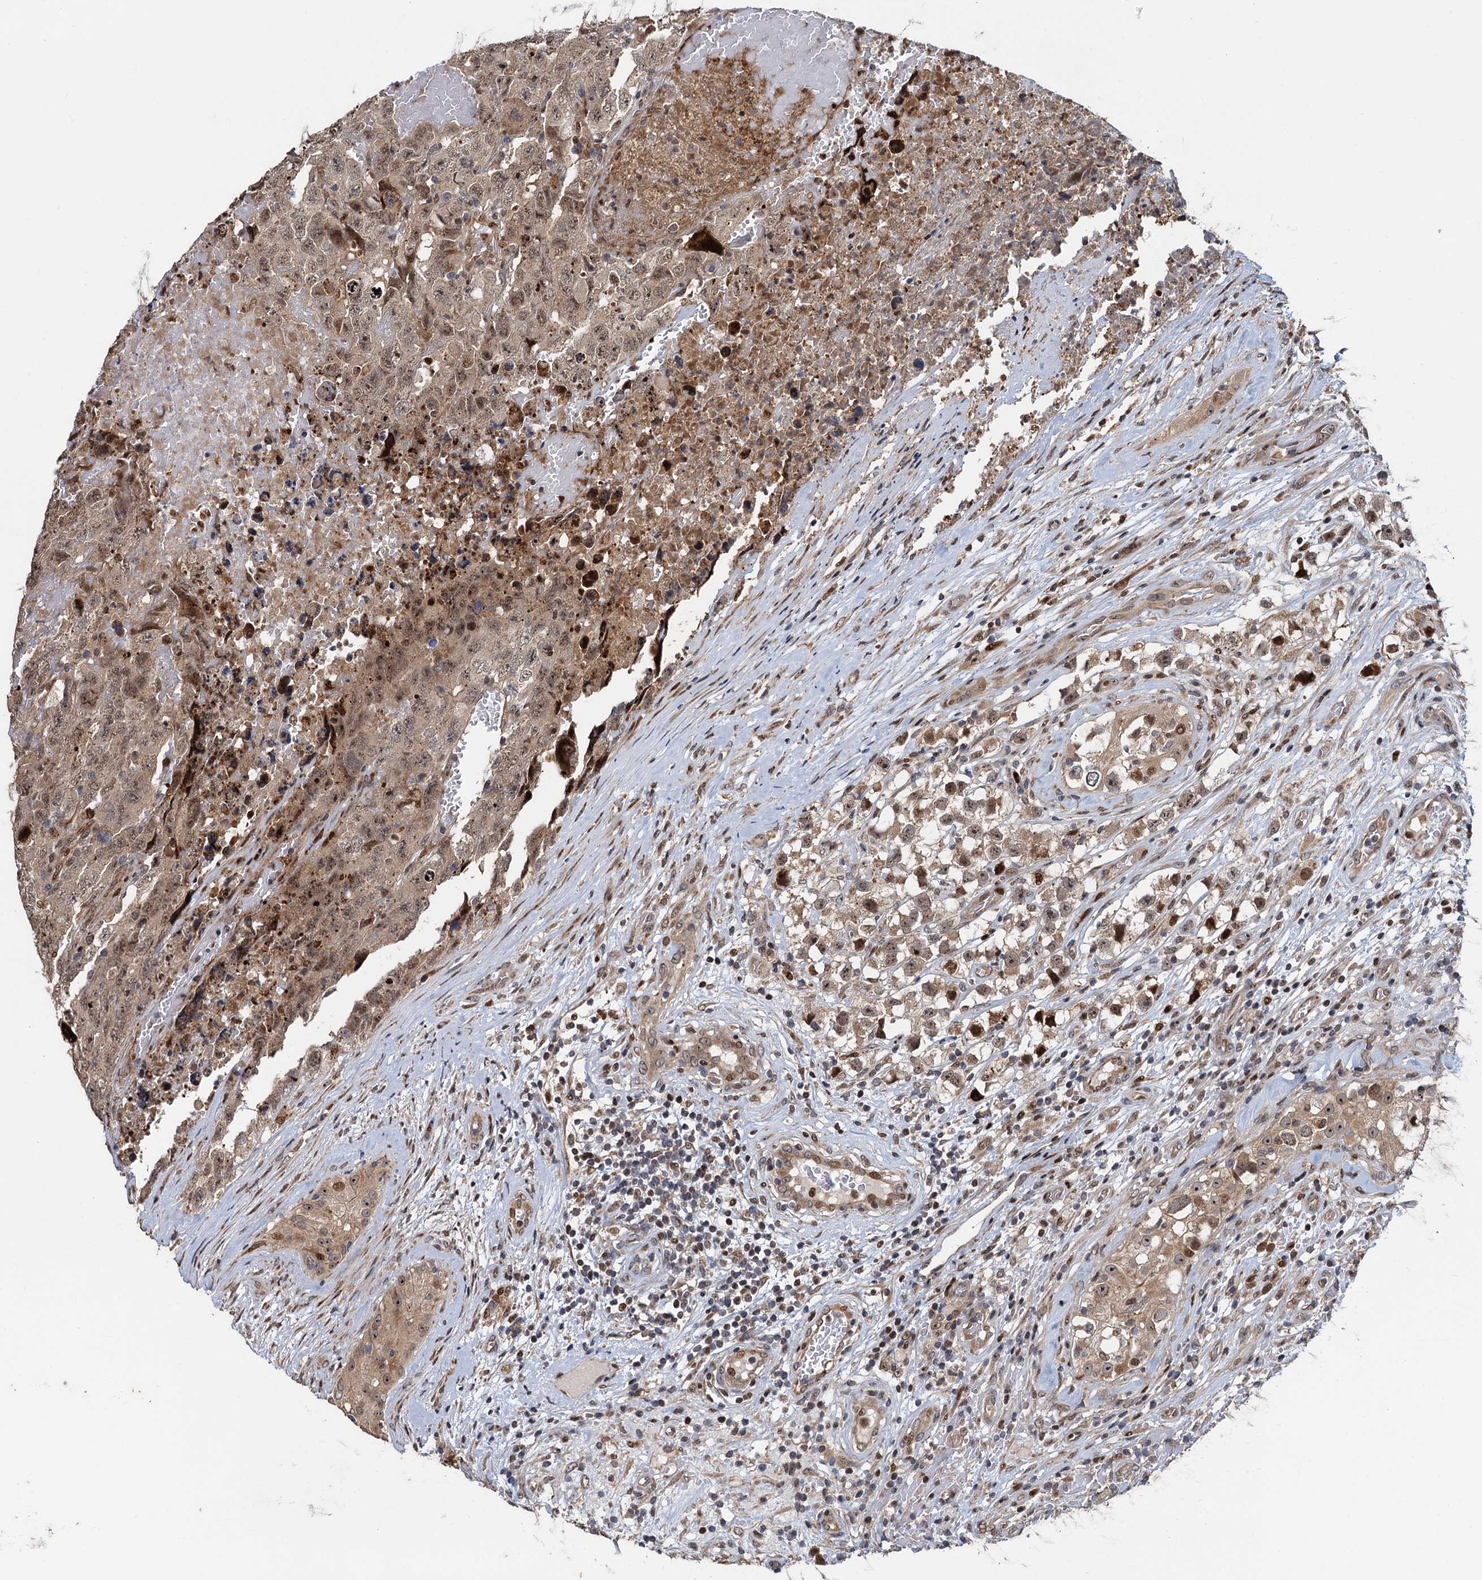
{"staining": {"intensity": "moderate", "quantity": ">75%", "location": "nuclear"}, "tissue": "testis cancer", "cell_type": "Tumor cells", "image_type": "cancer", "snomed": [{"axis": "morphology", "description": "Carcinoma, Embryonal, NOS"}, {"axis": "topography", "description": "Testis"}], "caption": "Immunohistochemical staining of embryonal carcinoma (testis) demonstrates medium levels of moderate nuclear staining in approximately >75% of tumor cells.", "gene": "ATOSA", "patient": {"sex": "male", "age": 45}}